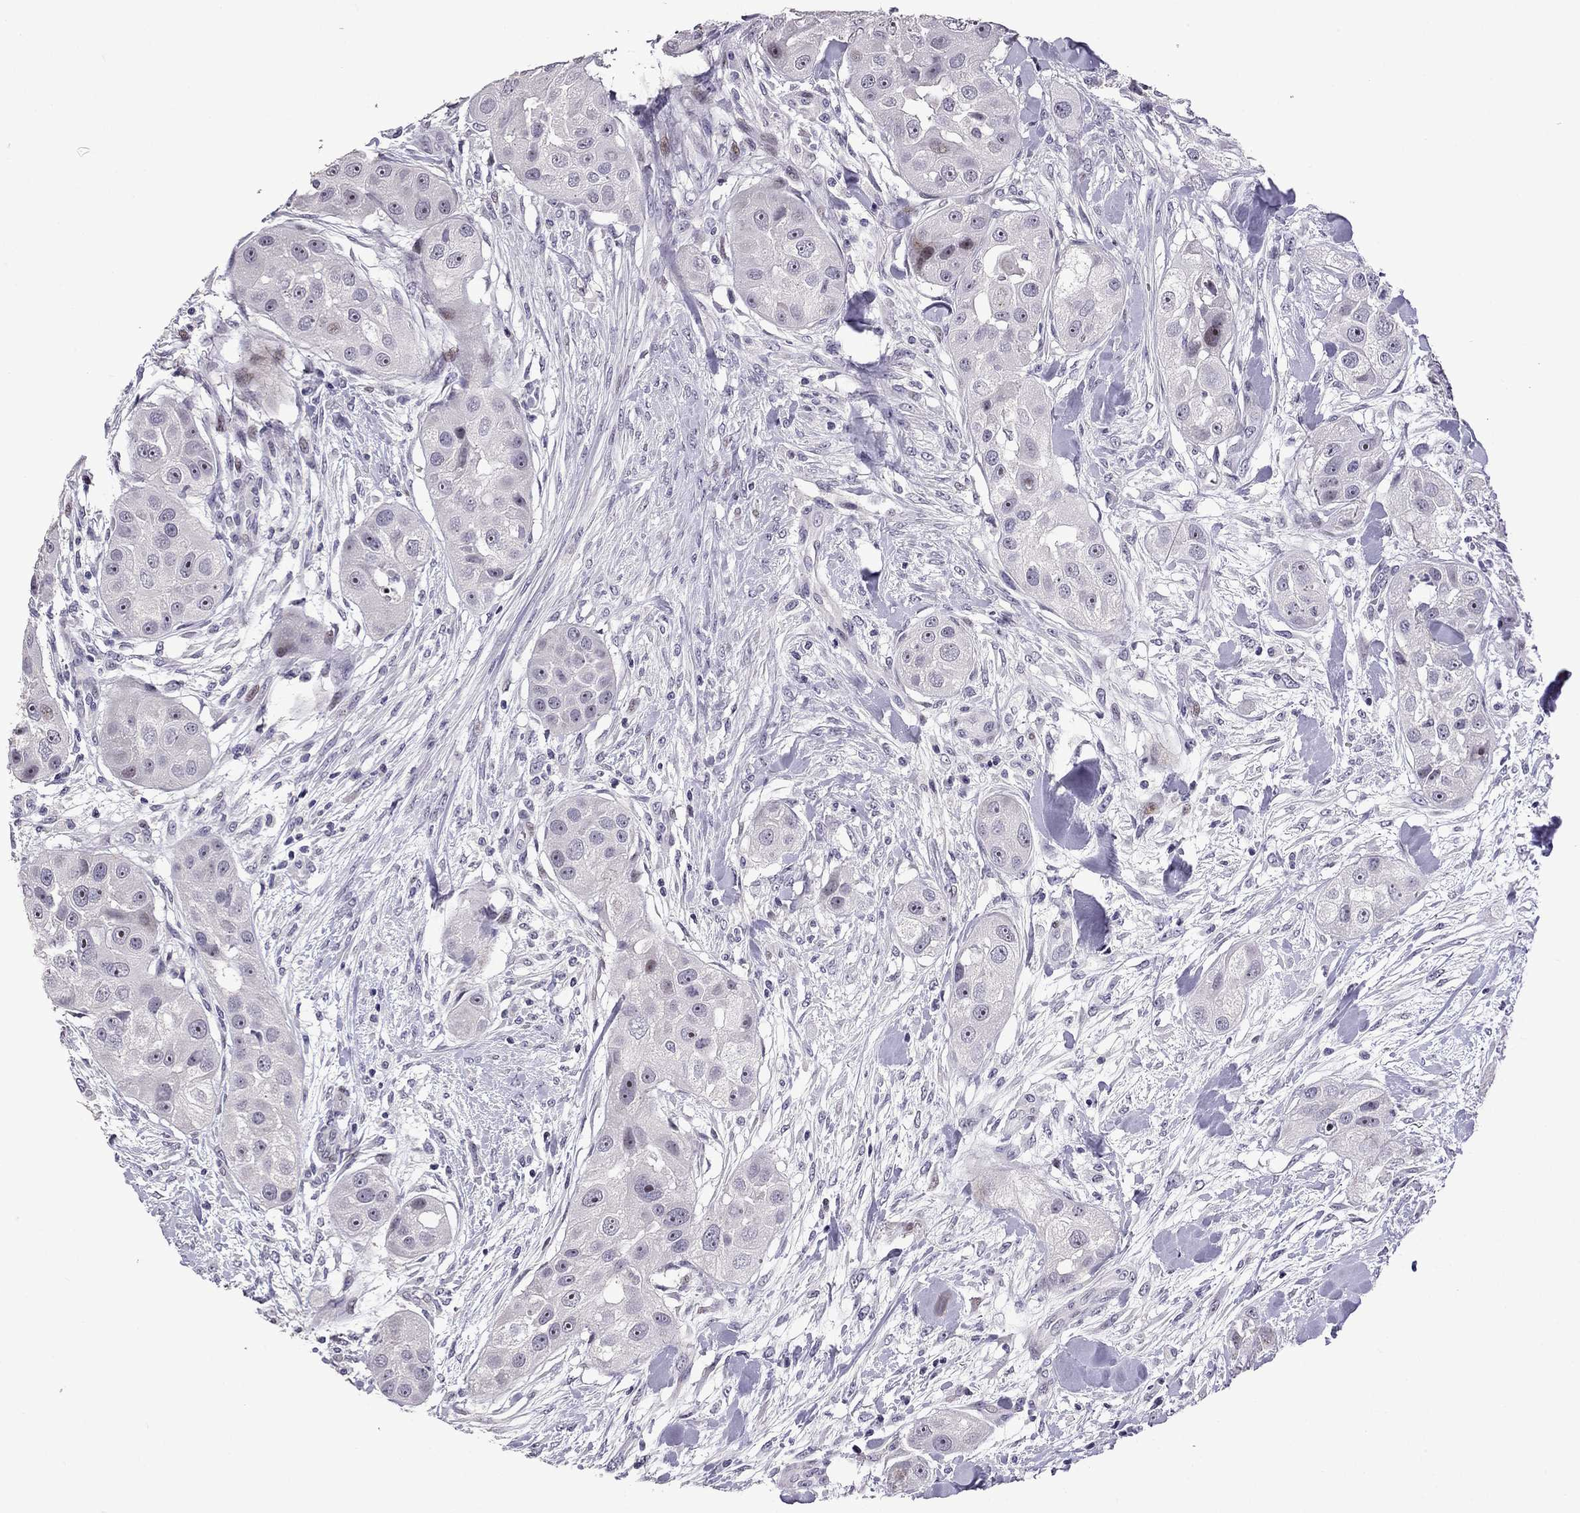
{"staining": {"intensity": "negative", "quantity": "none", "location": "none"}, "tissue": "head and neck cancer", "cell_type": "Tumor cells", "image_type": "cancer", "snomed": [{"axis": "morphology", "description": "Squamous cell carcinoma, NOS"}, {"axis": "topography", "description": "Head-Neck"}], "caption": "Histopathology image shows no significant protein positivity in tumor cells of head and neck cancer.", "gene": "TTN", "patient": {"sex": "male", "age": 51}}